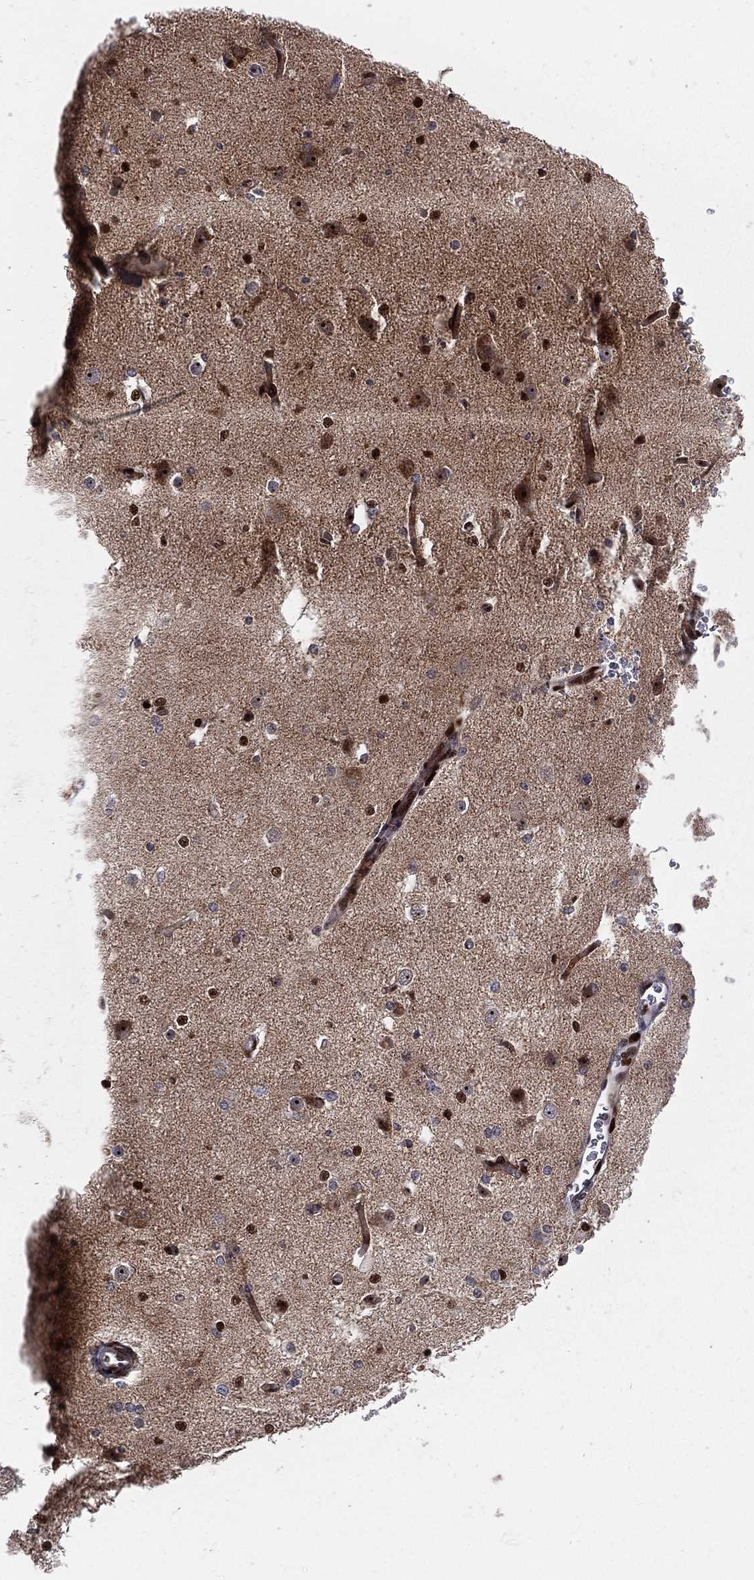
{"staining": {"intensity": "negative", "quantity": "none", "location": "none"}, "tissue": "cerebral cortex", "cell_type": "Endothelial cells", "image_type": "normal", "snomed": [{"axis": "morphology", "description": "Normal tissue, NOS"}, {"axis": "morphology", "description": "Inflammation, NOS"}, {"axis": "topography", "description": "Cerebral cortex"}], "caption": "Cerebral cortex stained for a protein using immunohistochemistry (IHC) exhibits no positivity endothelial cells.", "gene": "ZEB1", "patient": {"sex": "male", "age": 6}}